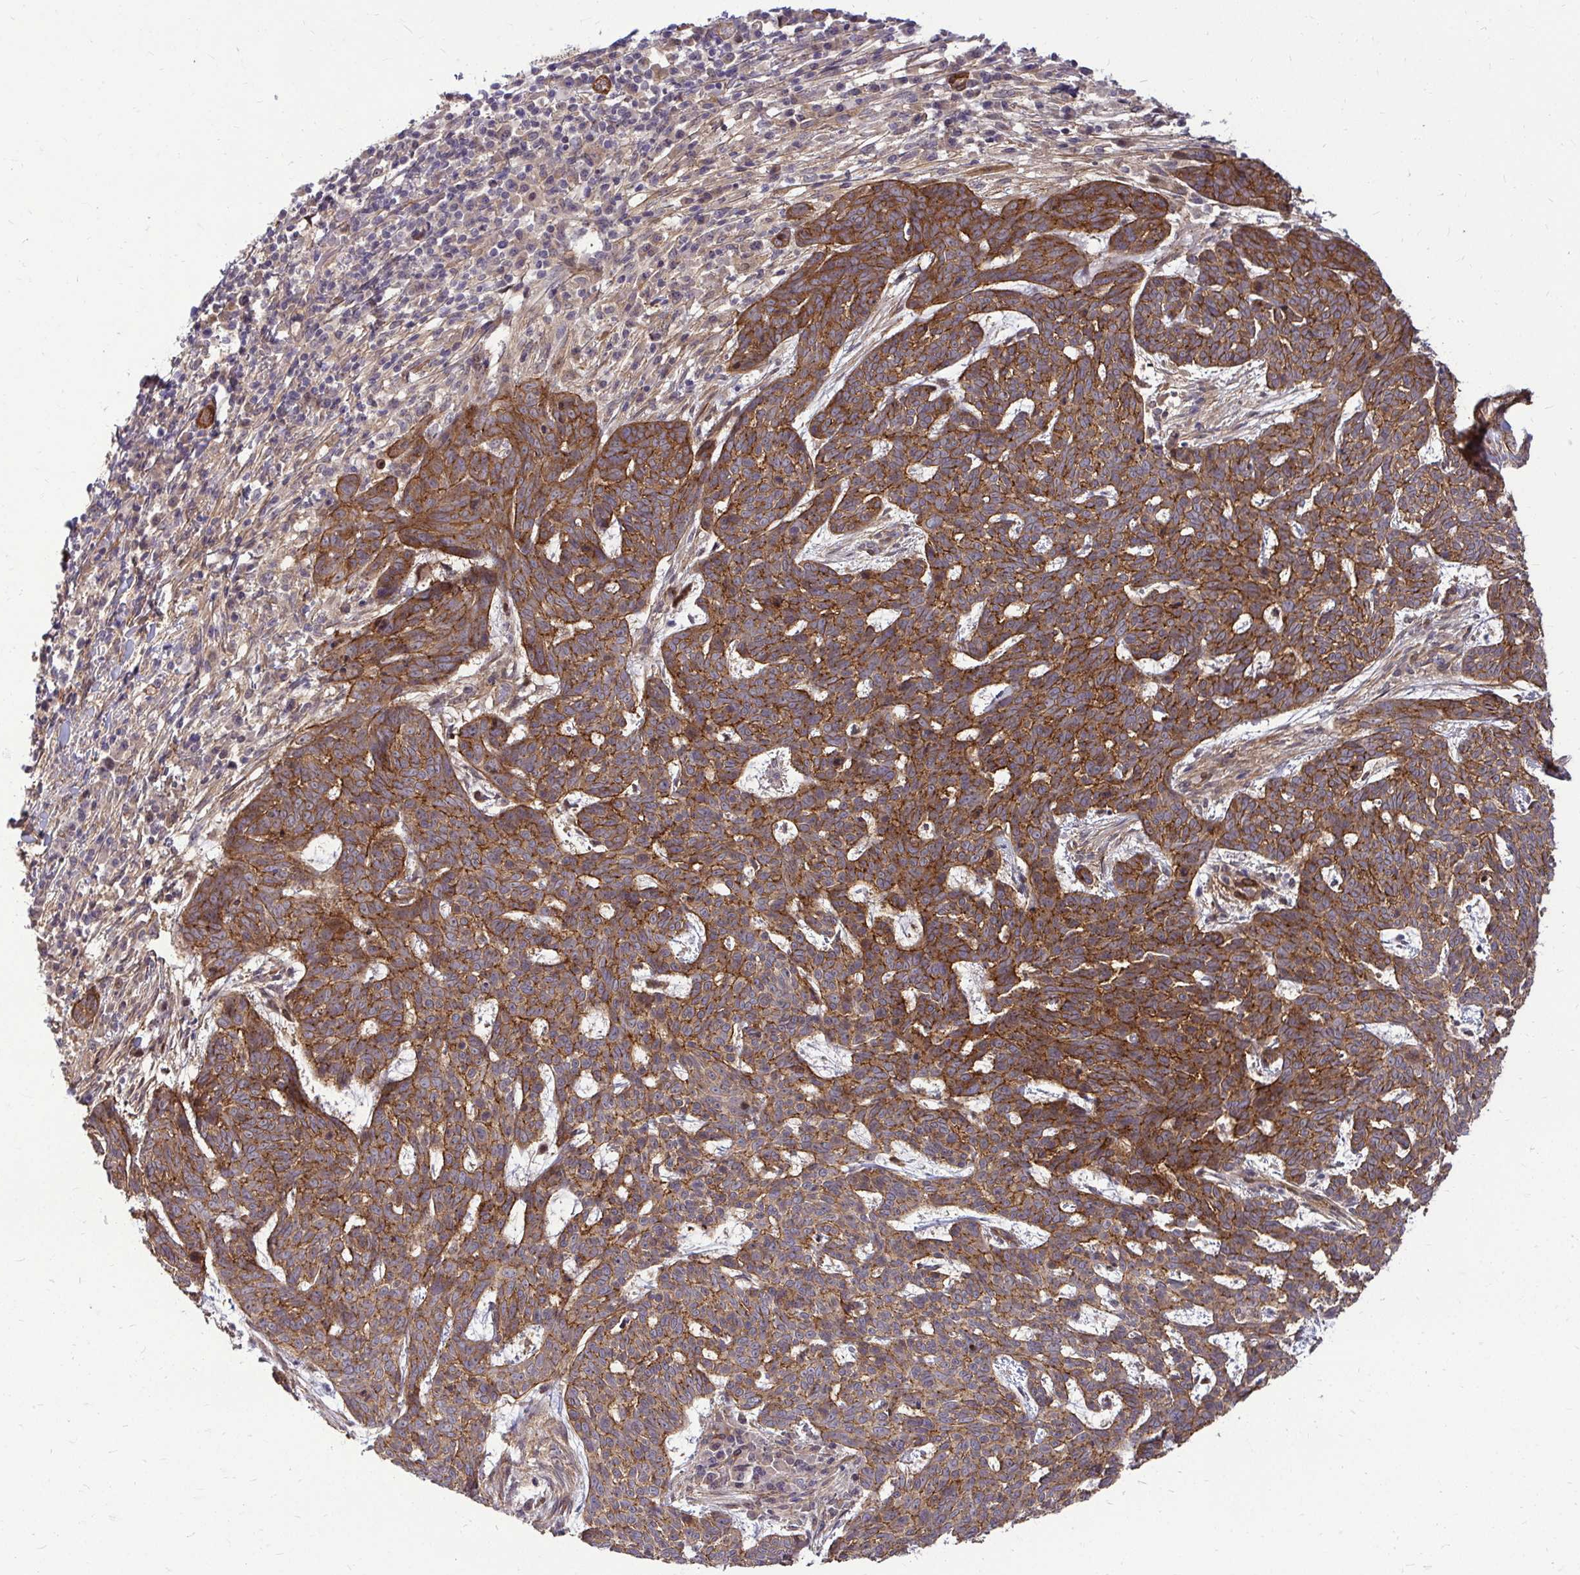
{"staining": {"intensity": "moderate", "quantity": ">75%", "location": "cytoplasmic/membranous"}, "tissue": "skin cancer", "cell_type": "Tumor cells", "image_type": "cancer", "snomed": [{"axis": "morphology", "description": "Basal cell carcinoma"}, {"axis": "topography", "description": "Skin"}], "caption": "This photomicrograph demonstrates skin cancer (basal cell carcinoma) stained with immunohistochemistry to label a protein in brown. The cytoplasmic/membranous of tumor cells show moderate positivity for the protein. Nuclei are counter-stained blue.", "gene": "TRIP6", "patient": {"sex": "female", "age": 93}}